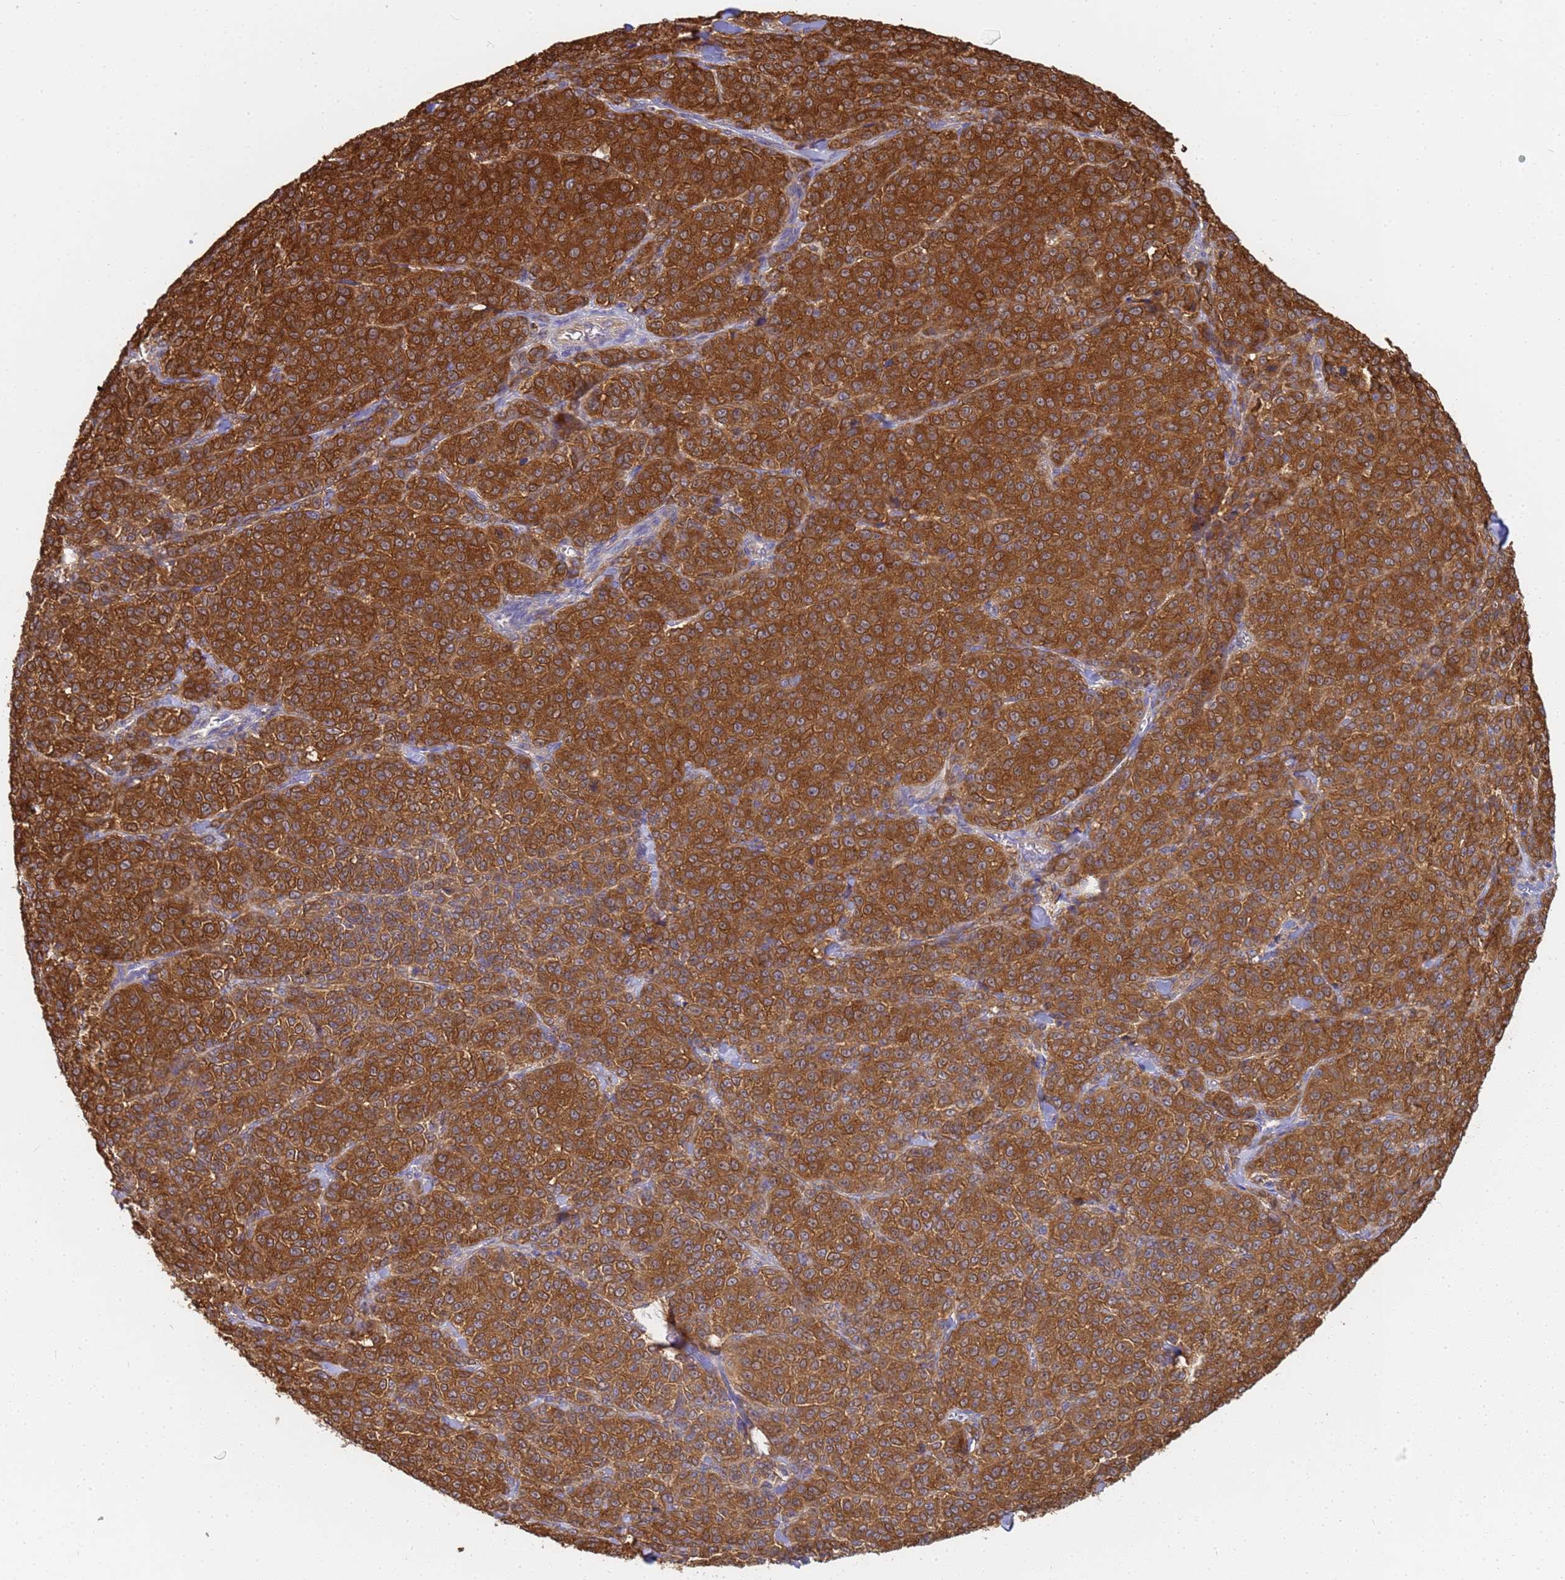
{"staining": {"intensity": "strong", "quantity": ">75%", "location": "cytoplasmic/membranous"}, "tissue": "melanoma", "cell_type": "Tumor cells", "image_type": "cancer", "snomed": [{"axis": "morphology", "description": "Normal tissue, NOS"}, {"axis": "morphology", "description": "Malignant melanoma, NOS"}, {"axis": "topography", "description": "Skin"}], "caption": "Melanoma was stained to show a protein in brown. There is high levels of strong cytoplasmic/membranous expression in about >75% of tumor cells.", "gene": "NME1-NME2", "patient": {"sex": "female", "age": 34}}